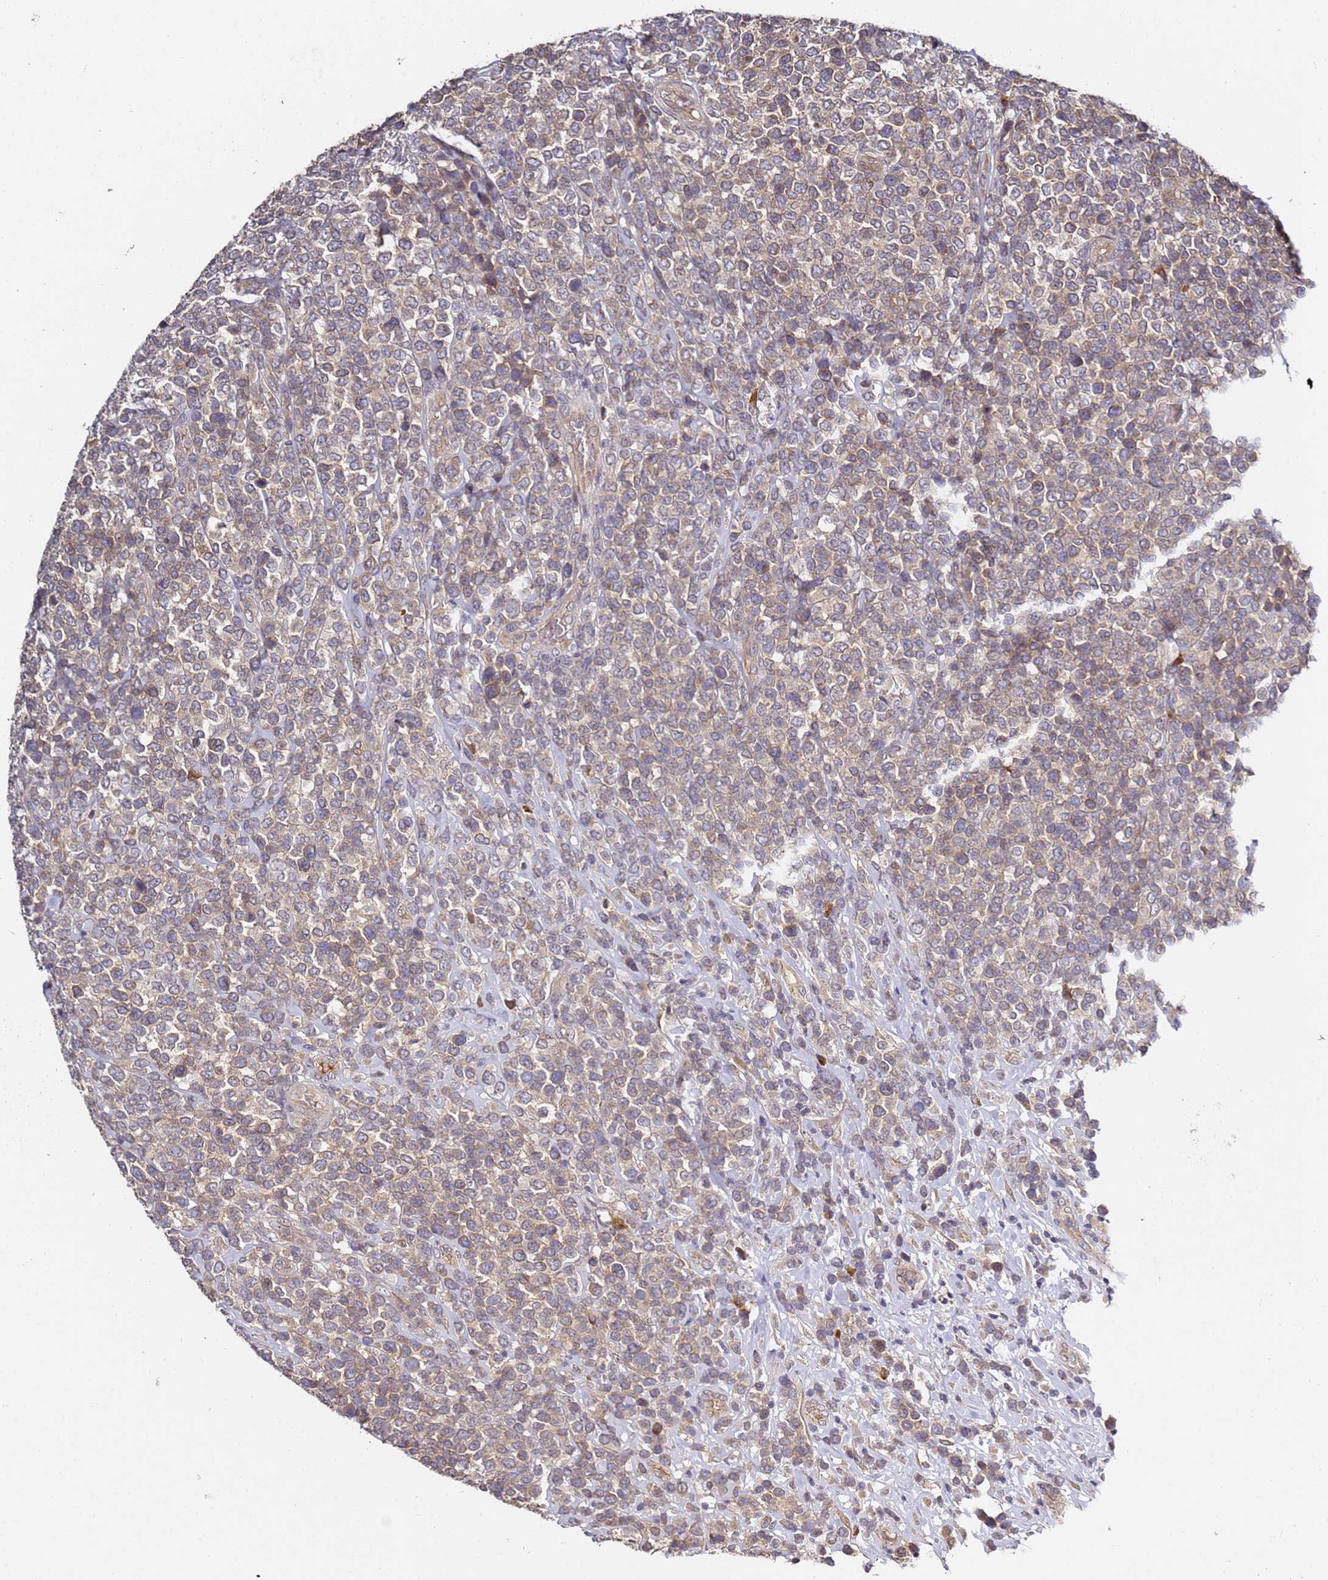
{"staining": {"intensity": "weak", "quantity": ">75%", "location": "cytoplasmic/membranous"}, "tissue": "lymphoma", "cell_type": "Tumor cells", "image_type": "cancer", "snomed": [{"axis": "morphology", "description": "Malignant lymphoma, non-Hodgkin's type, High grade"}, {"axis": "topography", "description": "Soft tissue"}], "caption": "Weak cytoplasmic/membranous protein positivity is identified in about >75% of tumor cells in malignant lymphoma, non-Hodgkin's type (high-grade).", "gene": "OSBPL2", "patient": {"sex": "female", "age": 56}}